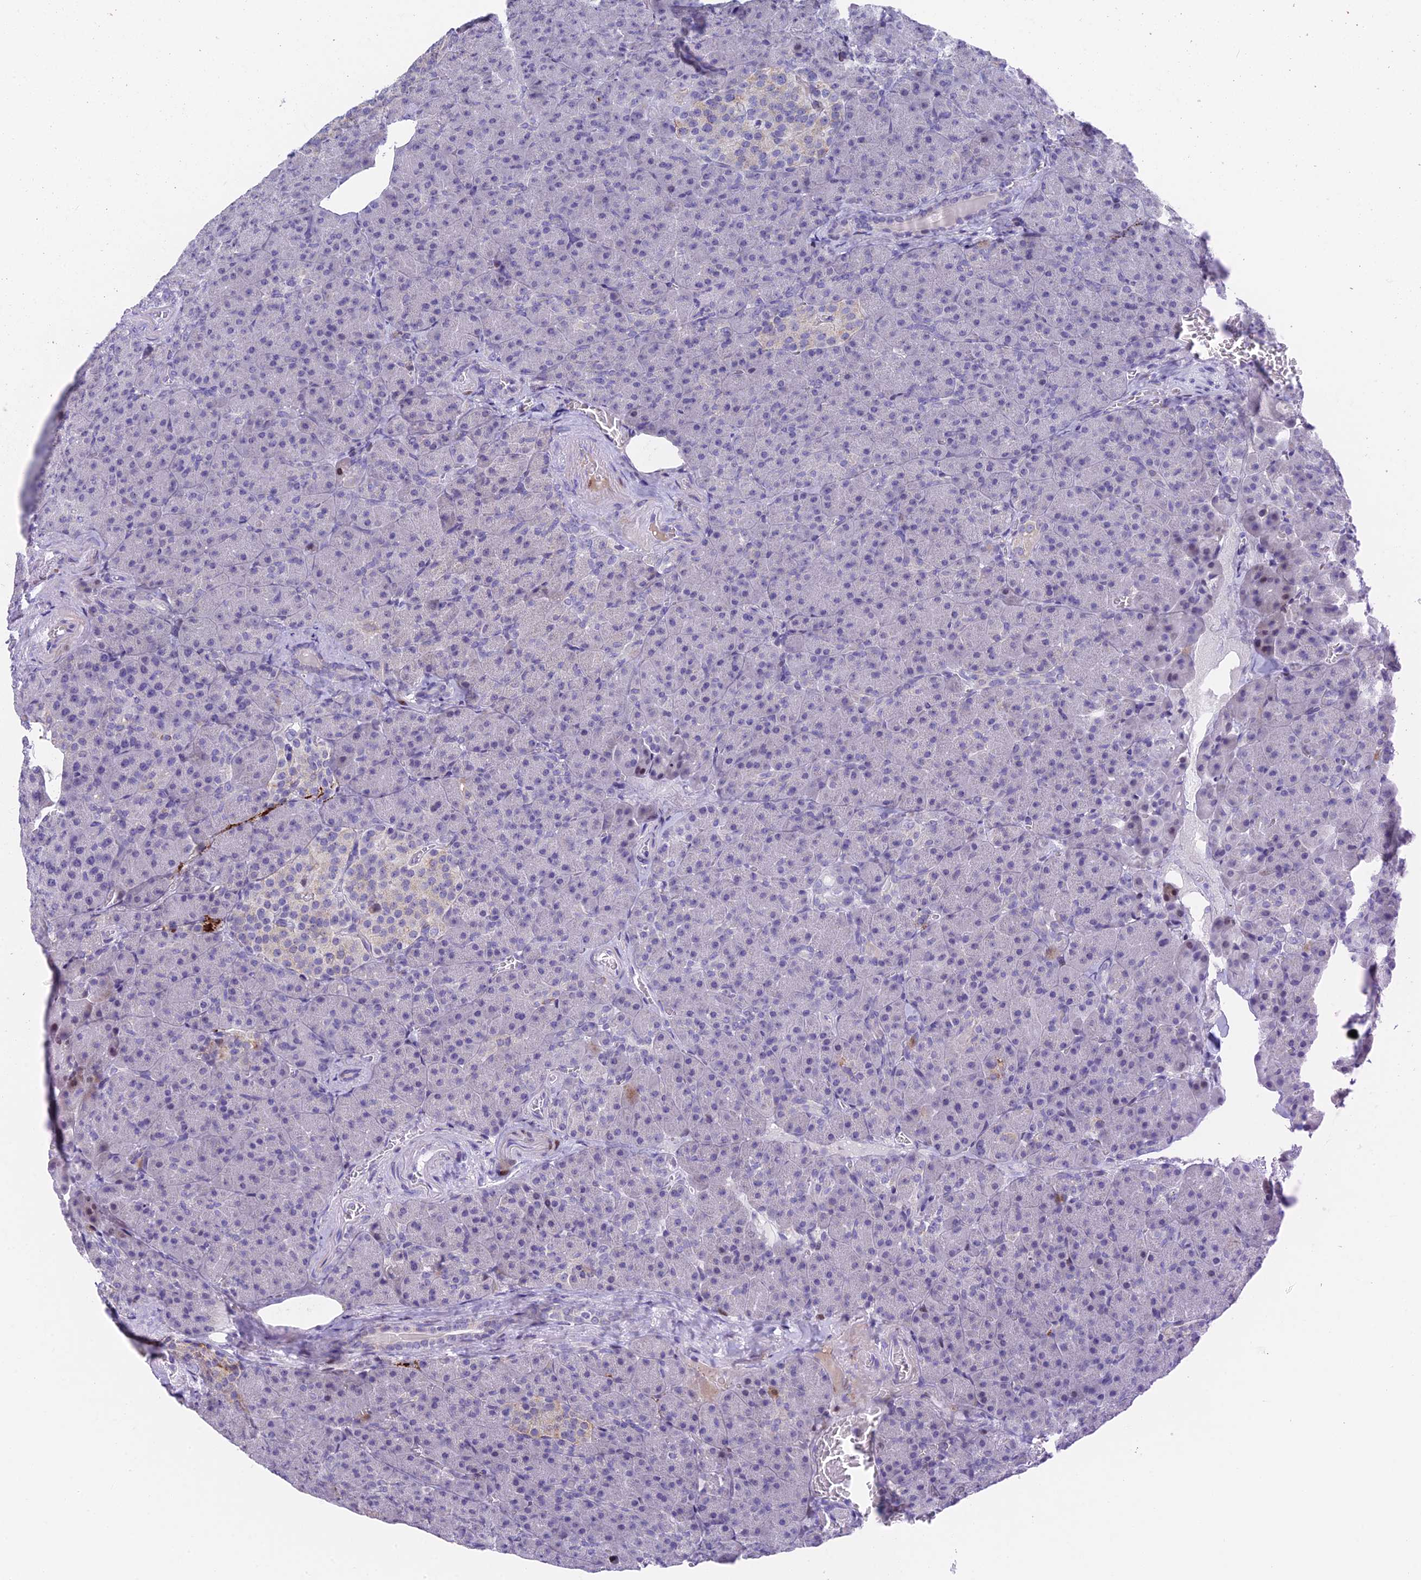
{"staining": {"intensity": "weak", "quantity": "<25%", "location": "cytoplasmic/membranous"}, "tissue": "pancreas", "cell_type": "Exocrine glandular cells", "image_type": "normal", "snomed": [{"axis": "morphology", "description": "Normal tissue, NOS"}, {"axis": "topography", "description": "Pancreas"}], "caption": "The micrograph shows no significant expression in exocrine glandular cells of pancreas.", "gene": "REXO5", "patient": {"sex": "female", "age": 74}}